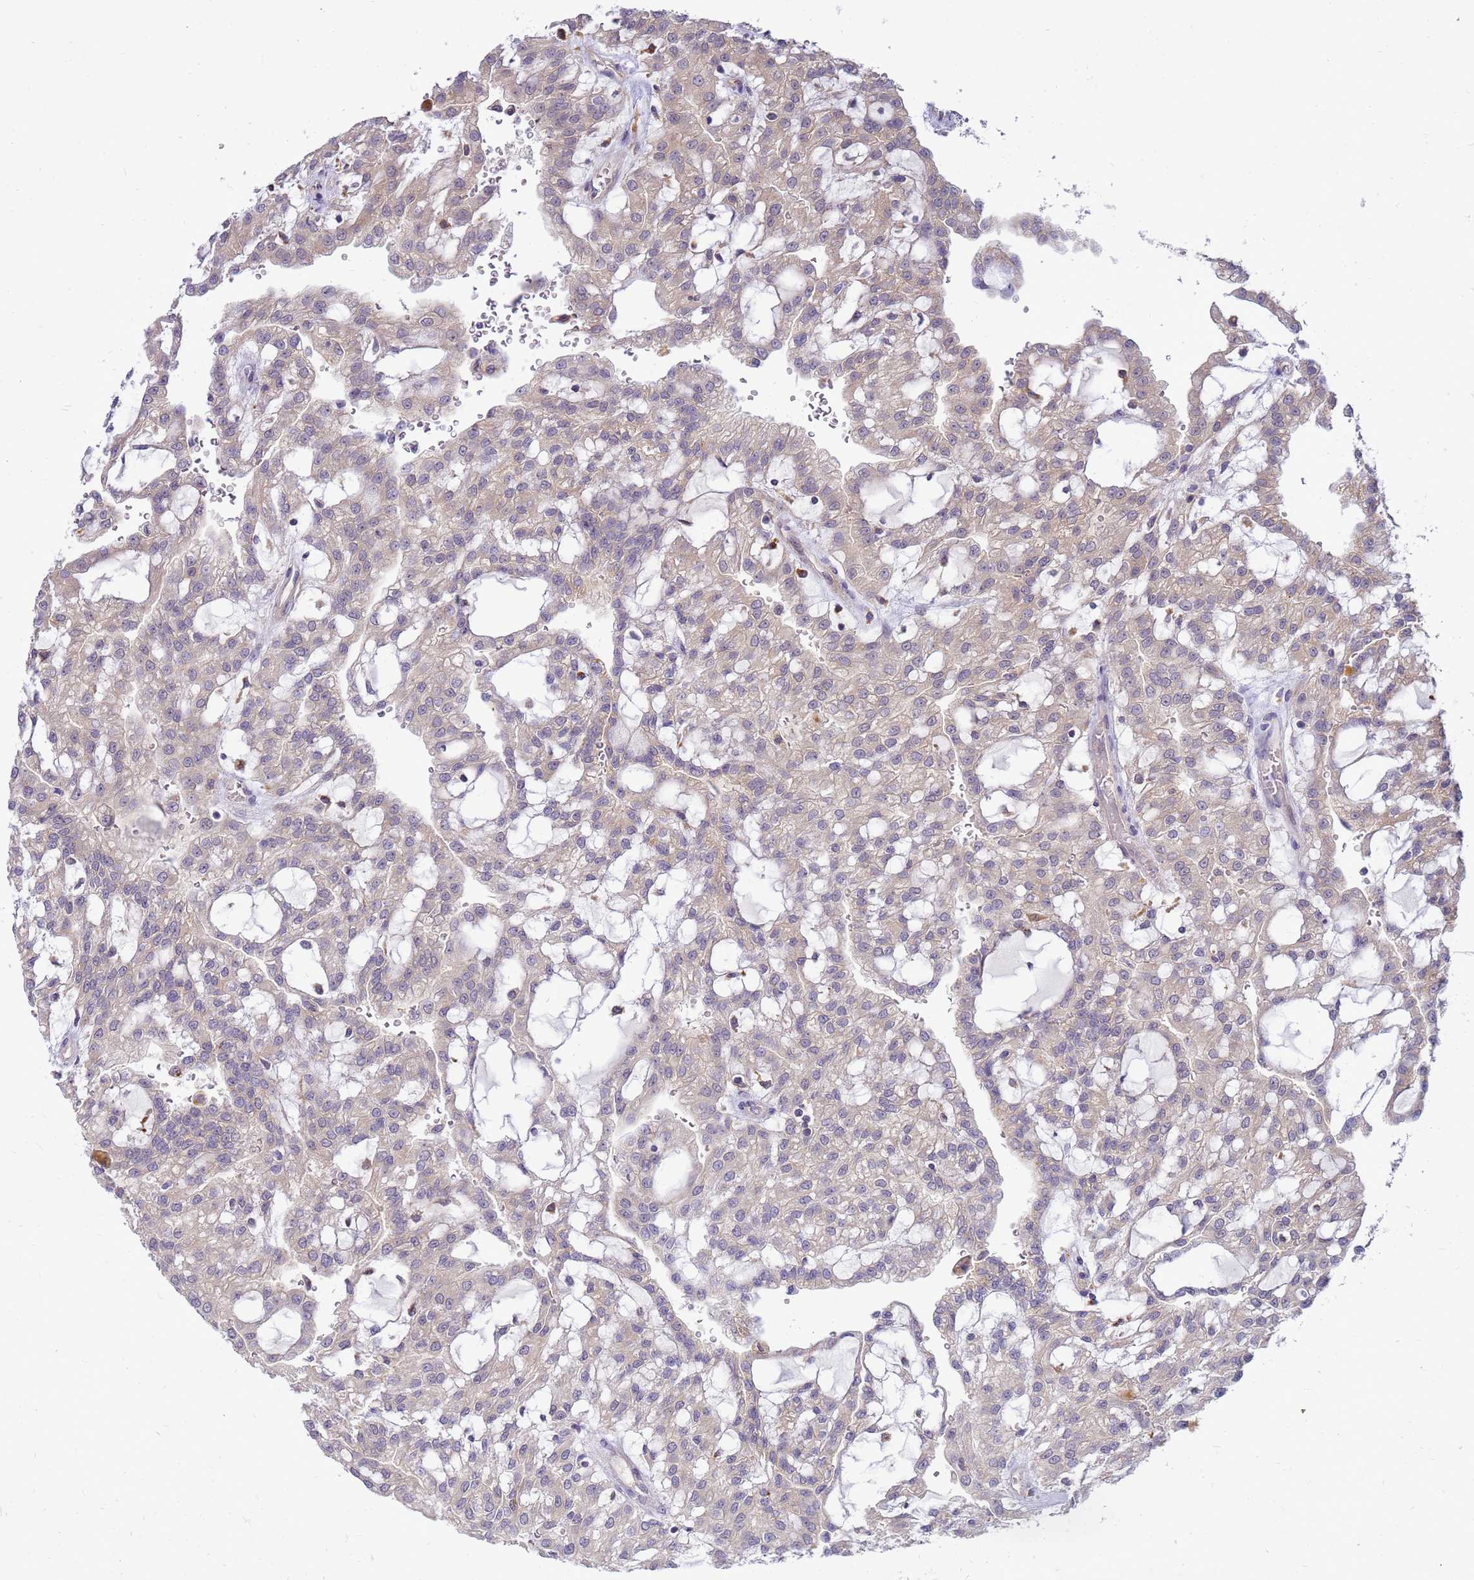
{"staining": {"intensity": "negative", "quantity": "none", "location": "none"}, "tissue": "renal cancer", "cell_type": "Tumor cells", "image_type": "cancer", "snomed": [{"axis": "morphology", "description": "Adenocarcinoma, NOS"}, {"axis": "topography", "description": "Kidney"}], "caption": "Immunohistochemistry (IHC) photomicrograph of neoplastic tissue: human renal adenocarcinoma stained with DAB (3,3'-diaminobenzidine) exhibits no significant protein staining in tumor cells.", "gene": "ENOPH1", "patient": {"sex": "male", "age": 63}}